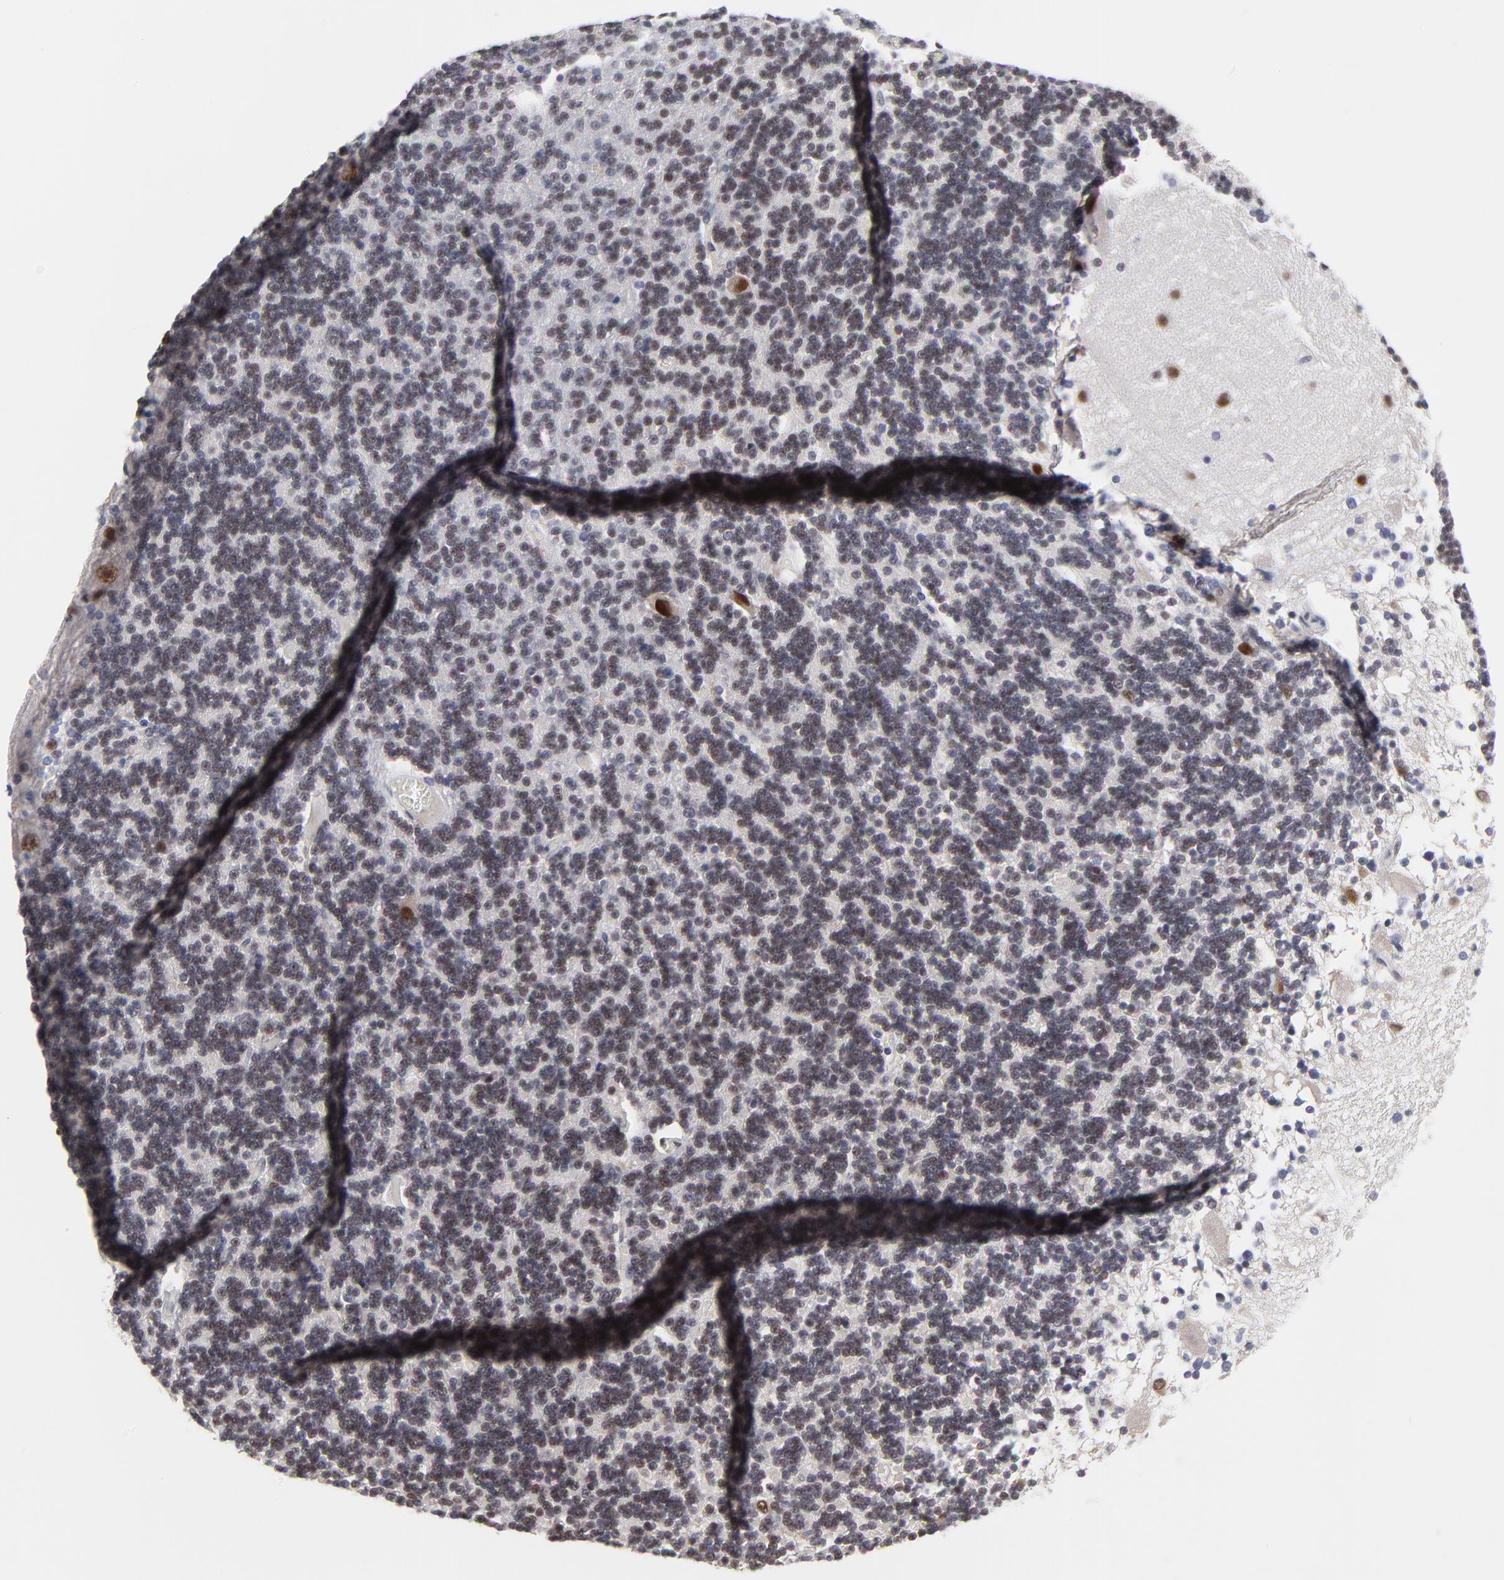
{"staining": {"intensity": "moderate", "quantity": ">75%", "location": "nuclear"}, "tissue": "cerebellum", "cell_type": "Cells in granular layer", "image_type": "normal", "snomed": [{"axis": "morphology", "description": "Normal tissue, NOS"}, {"axis": "topography", "description": "Cerebellum"}], "caption": "Human cerebellum stained with a brown dye reveals moderate nuclear positive staining in about >75% of cells in granular layer.", "gene": "OGFOD1", "patient": {"sex": "female", "age": 54}}